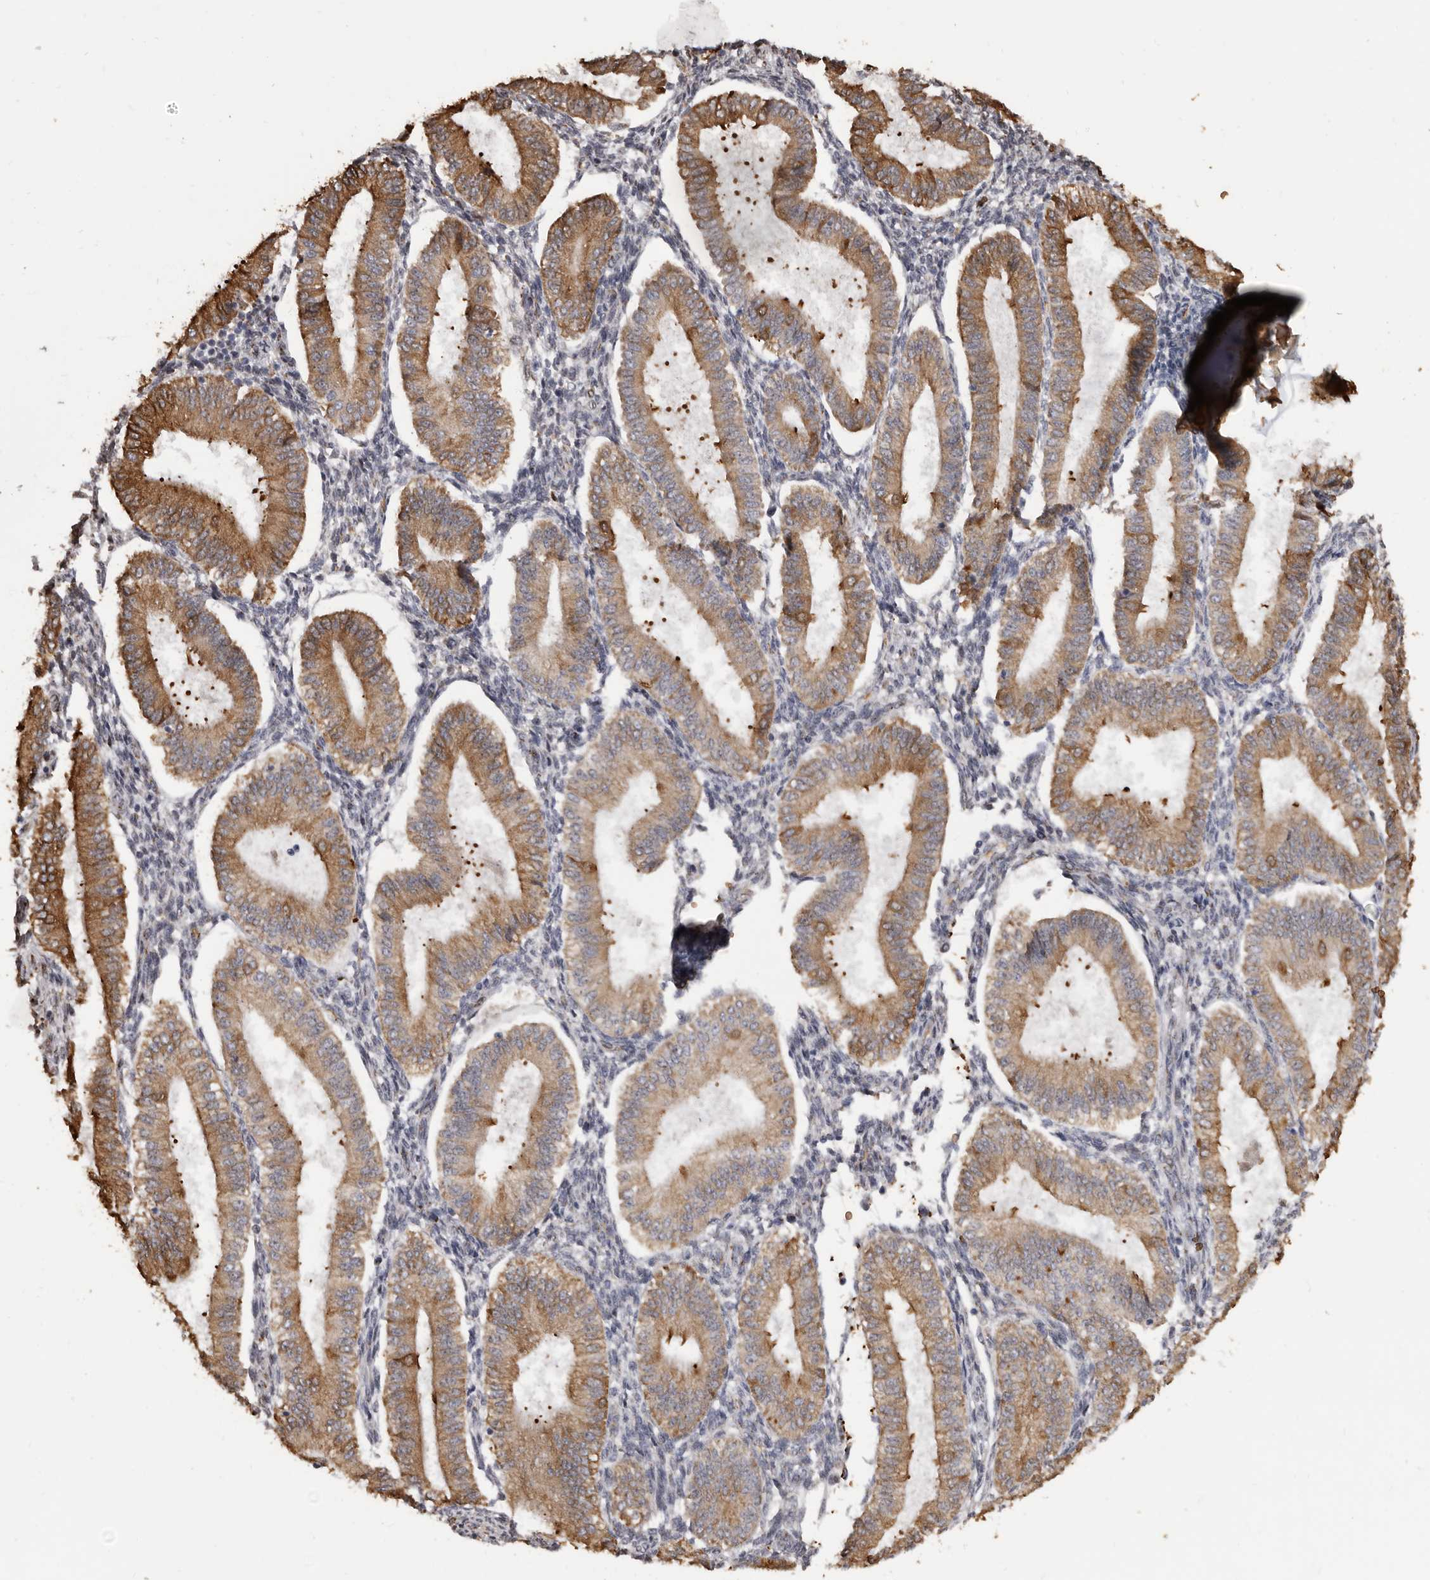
{"staining": {"intensity": "moderate", "quantity": "<25%", "location": "cytoplasmic/membranous"}, "tissue": "endometrium", "cell_type": "Cells in endometrial stroma", "image_type": "normal", "snomed": [{"axis": "morphology", "description": "Normal tissue, NOS"}, {"axis": "topography", "description": "Endometrium"}], "caption": "This micrograph shows IHC staining of benign human endometrium, with low moderate cytoplasmic/membranous staining in about <25% of cells in endometrial stroma.", "gene": "ENTREP1", "patient": {"sex": "female", "age": 39}}